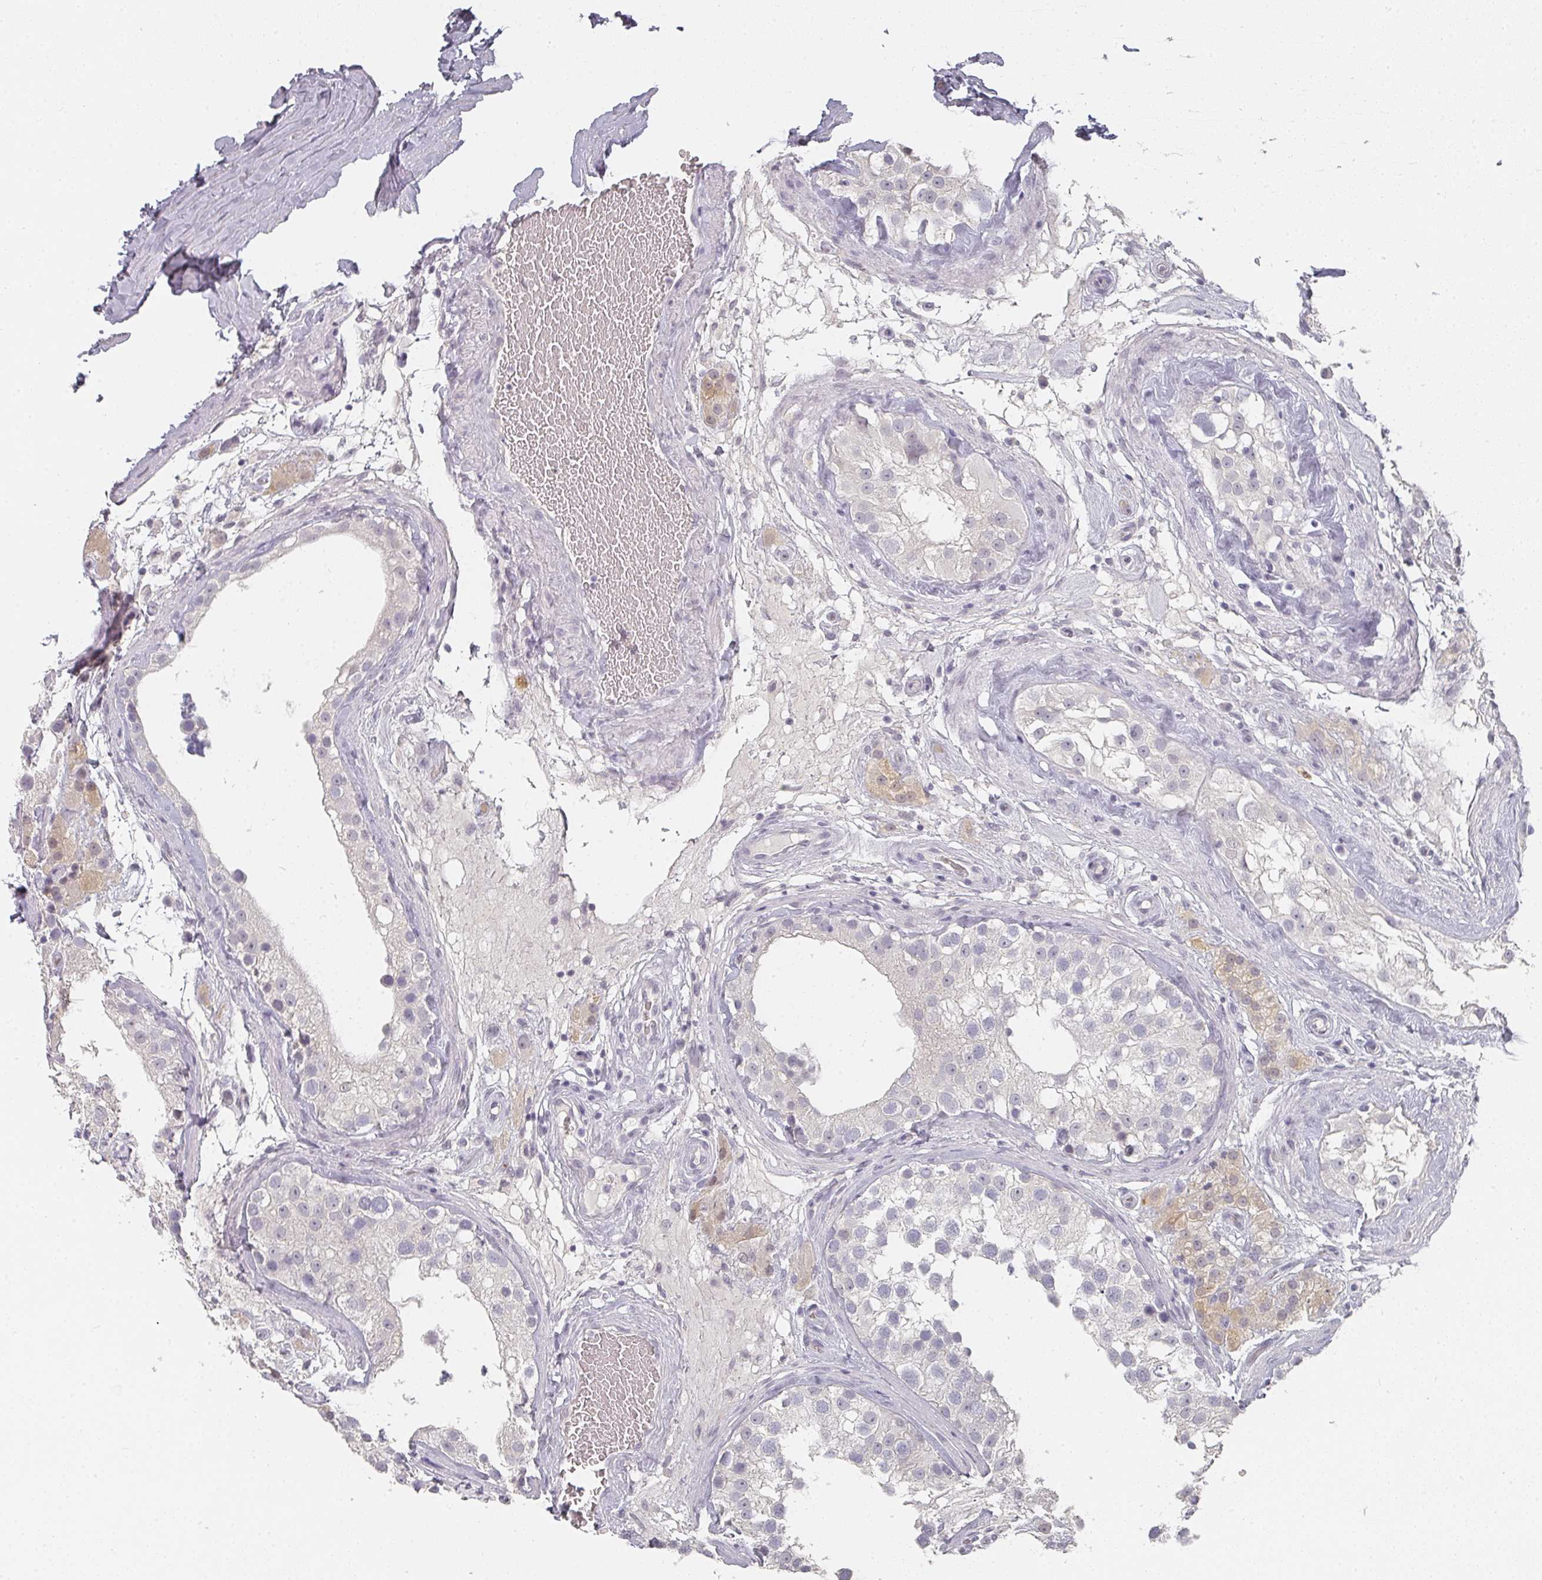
{"staining": {"intensity": "negative", "quantity": "none", "location": "none"}, "tissue": "testis", "cell_type": "Cells in seminiferous ducts", "image_type": "normal", "snomed": [{"axis": "morphology", "description": "Normal tissue, NOS"}, {"axis": "topography", "description": "Testis"}], "caption": "This micrograph is of benign testis stained with IHC to label a protein in brown with the nuclei are counter-stained blue. There is no expression in cells in seminiferous ducts.", "gene": "SHISA2", "patient": {"sex": "male", "age": 46}}